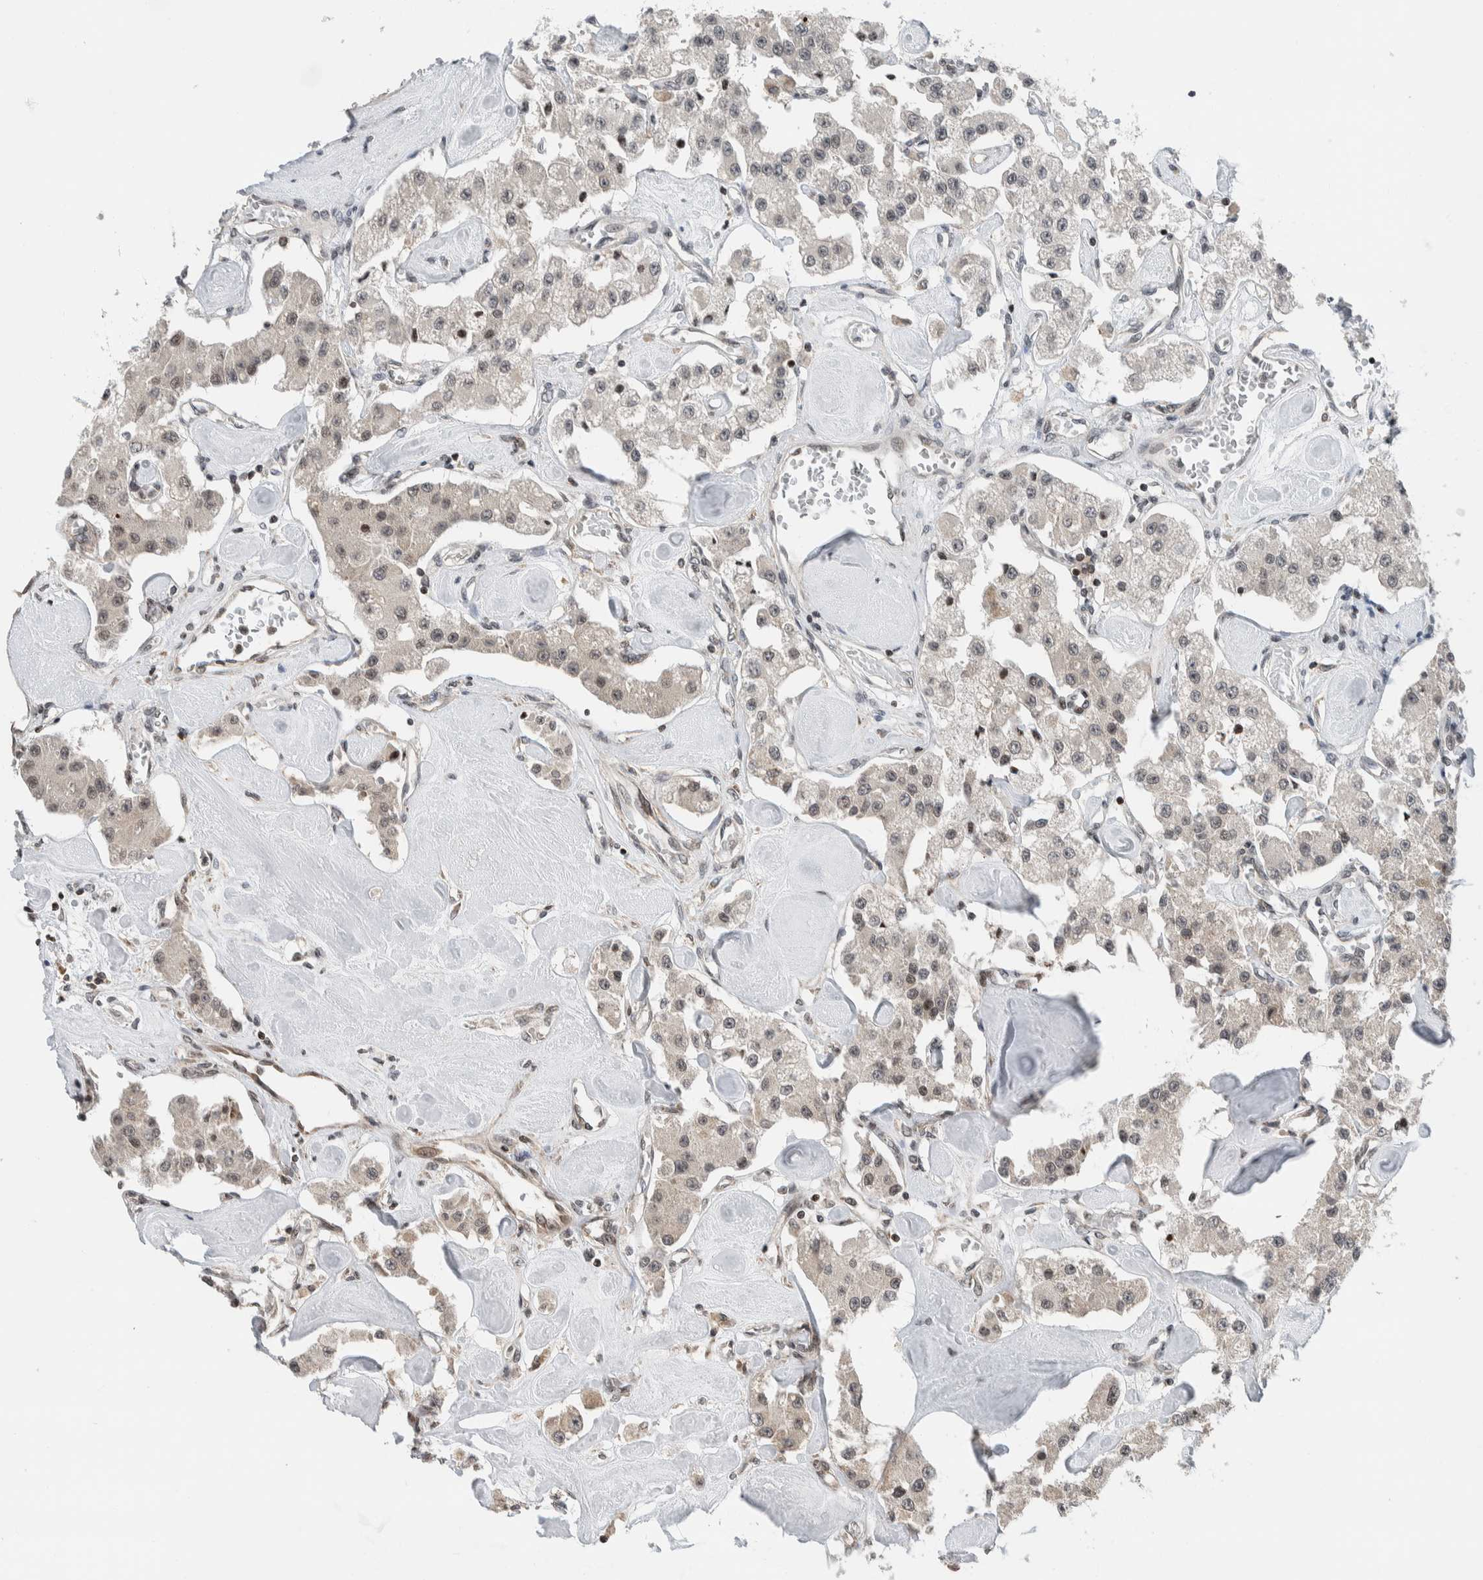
{"staining": {"intensity": "weak", "quantity": "25%-75%", "location": "nuclear"}, "tissue": "carcinoid", "cell_type": "Tumor cells", "image_type": "cancer", "snomed": [{"axis": "morphology", "description": "Carcinoid, malignant, NOS"}, {"axis": "topography", "description": "Pancreas"}], "caption": "Carcinoid (malignant) stained for a protein exhibits weak nuclear positivity in tumor cells. The staining was performed using DAB, with brown indicating positive protein expression. Nuclei are stained blue with hematoxylin.", "gene": "NPLOC4", "patient": {"sex": "male", "age": 41}}